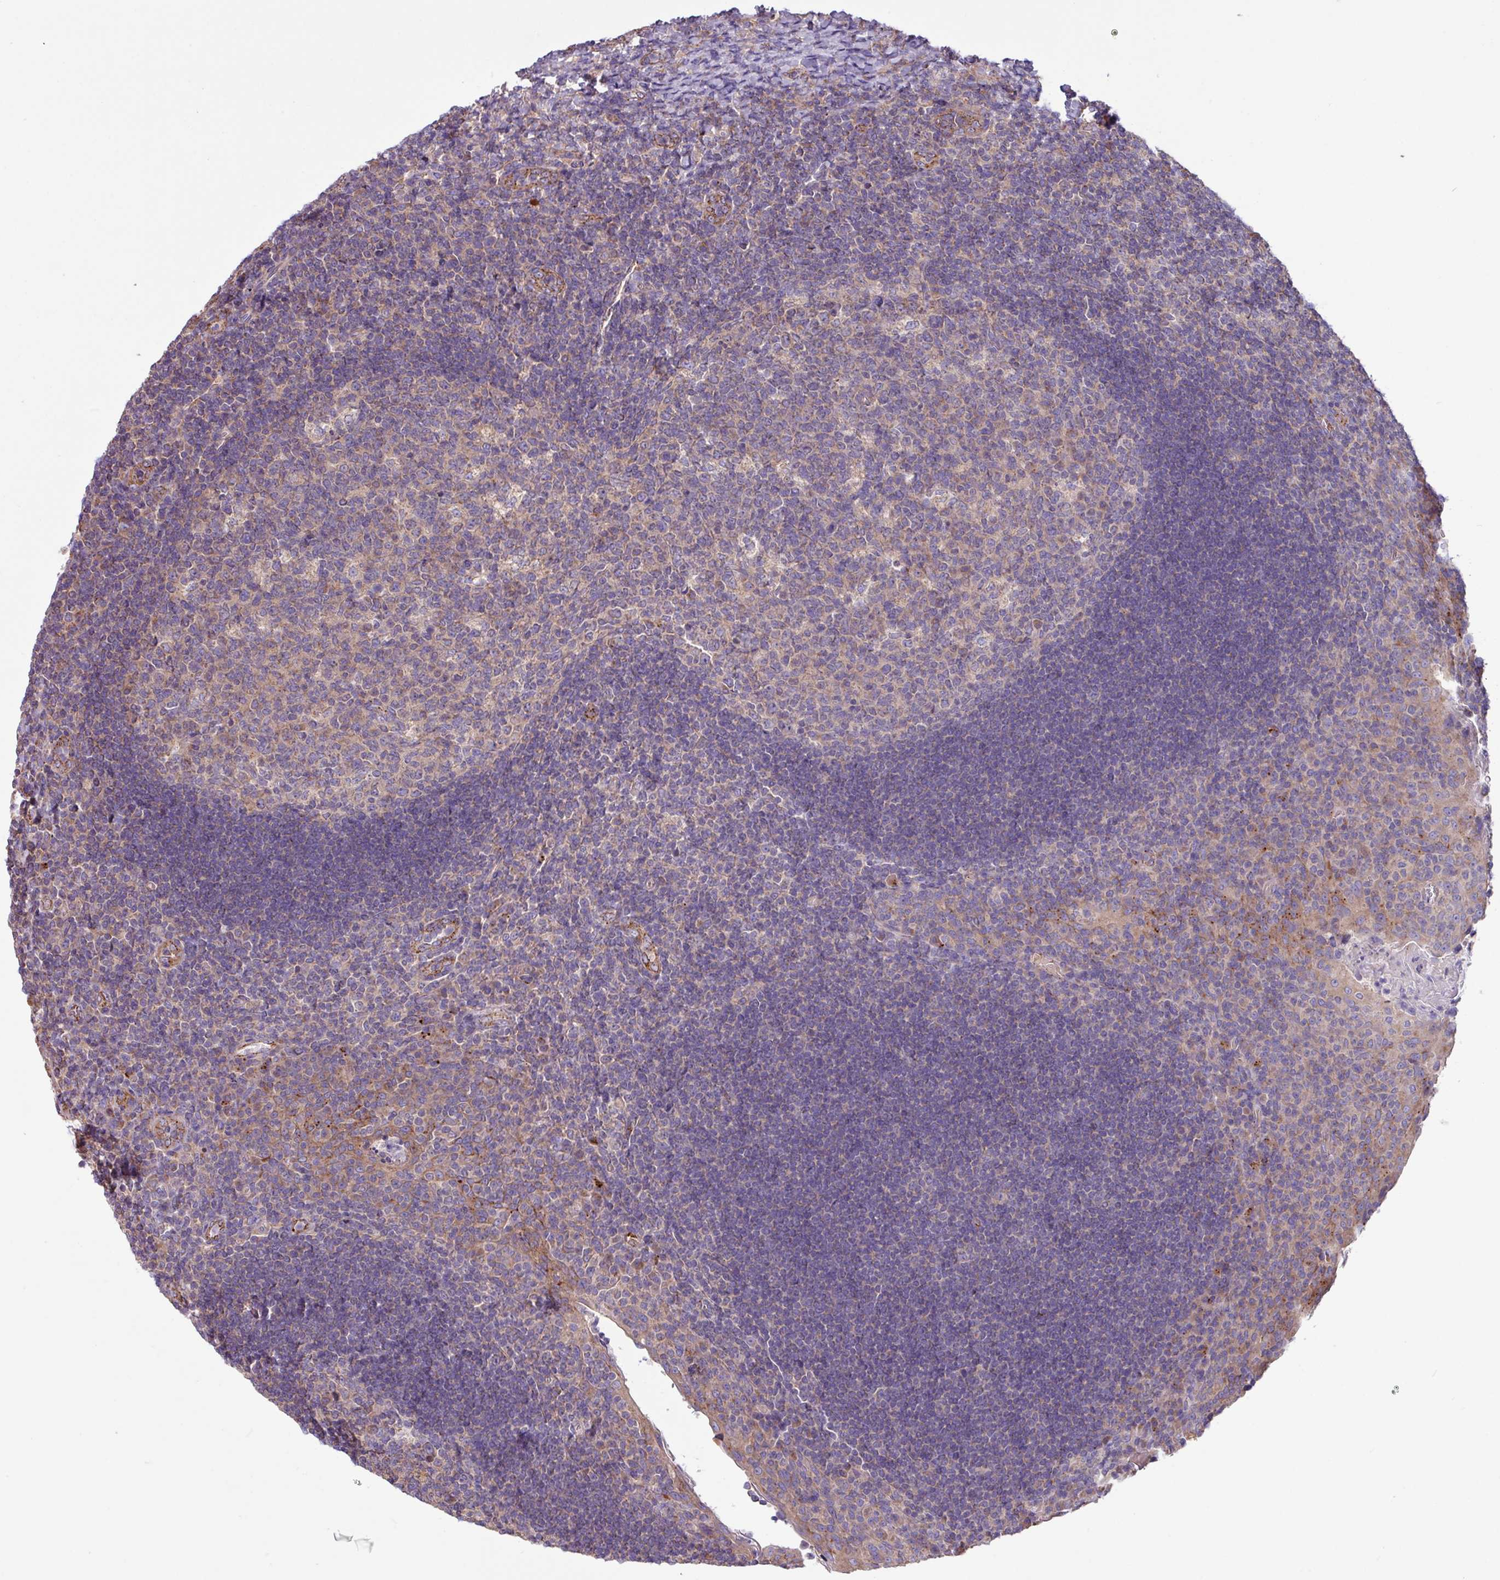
{"staining": {"intensity": "weak", "quantity": "25%-75%", "location": "cytoplasmic/membranous"}, "tissue": "tonsil", "cell_type": "Germinal center cells", "image_type": "normal", "snomed": [{"axis": "morphology", "description": "Normal tissue, NOS"}, {"axis": "topography", "description": "Tonsil"}], "caption": "An immunohistochemistry photomicrograph of unremarkable tissue is shown. Protein staining in brown highlights weak cytoplasmic/membranous positivity in tonsil within germinal center cells.", "gene": "PPM1J", "patient": {"sex": "male", "age": 17}}